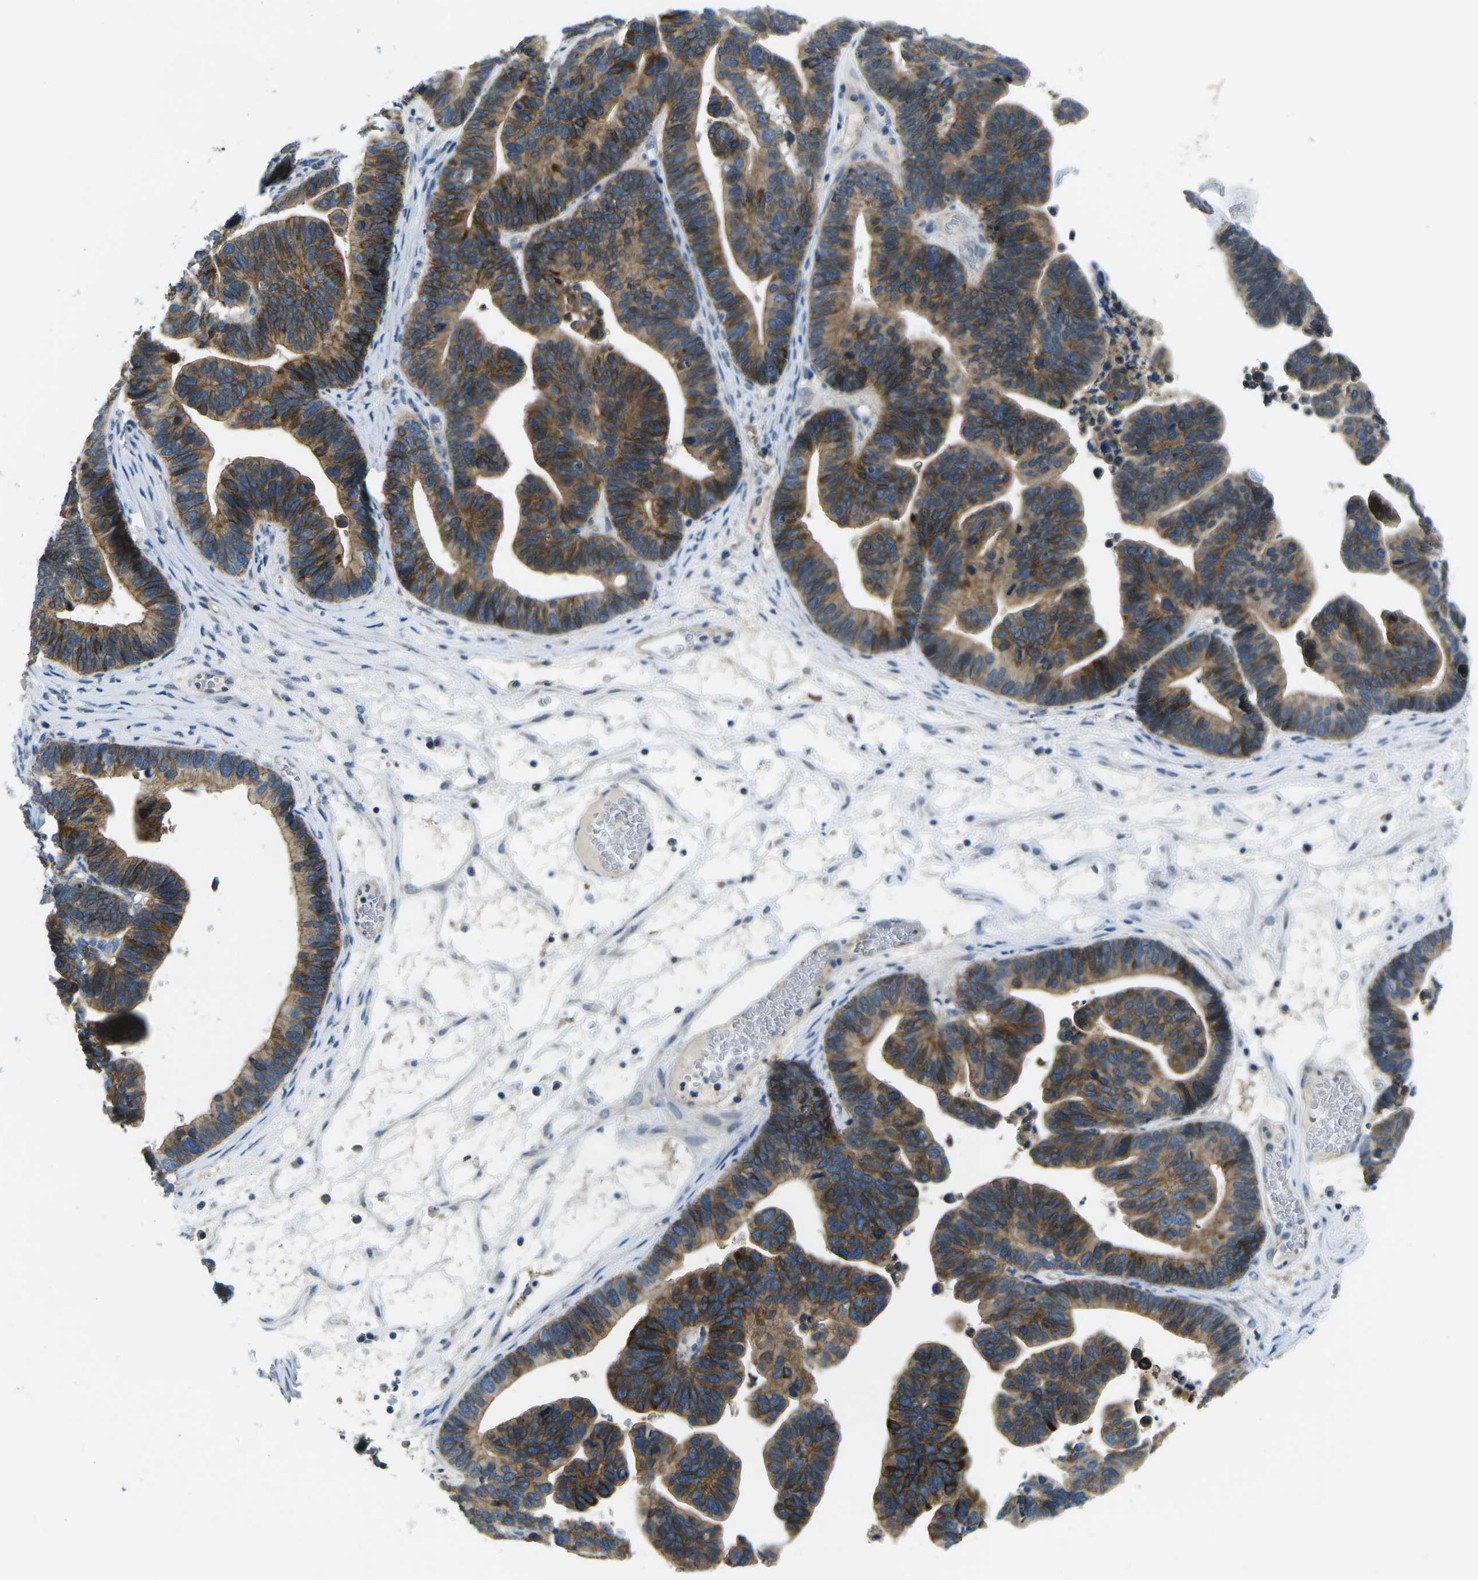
{"staining": {"intensity": "moderate", "quantity": ">75%", "location": "cytoplasmic/membranous"}, "tissue": "ovarian cancer", "cell_type": "Tumor cells", "image_type": "cancer", "snomed": [{"axis": "morphology", "description": "Cystadenocarcinoma, serous, NOS"}, {"axis": "topography", "description": "Ovary"}], "caption": "DAB immunohistochemical staining of human serous cystadenocarcinoma (ovarian) reveals moderate cytoplasmic/membranous protein expression in about >75% of tumor cells.", "gene": "CTNND1", "patient": {"sex": "female", "age": 56}}